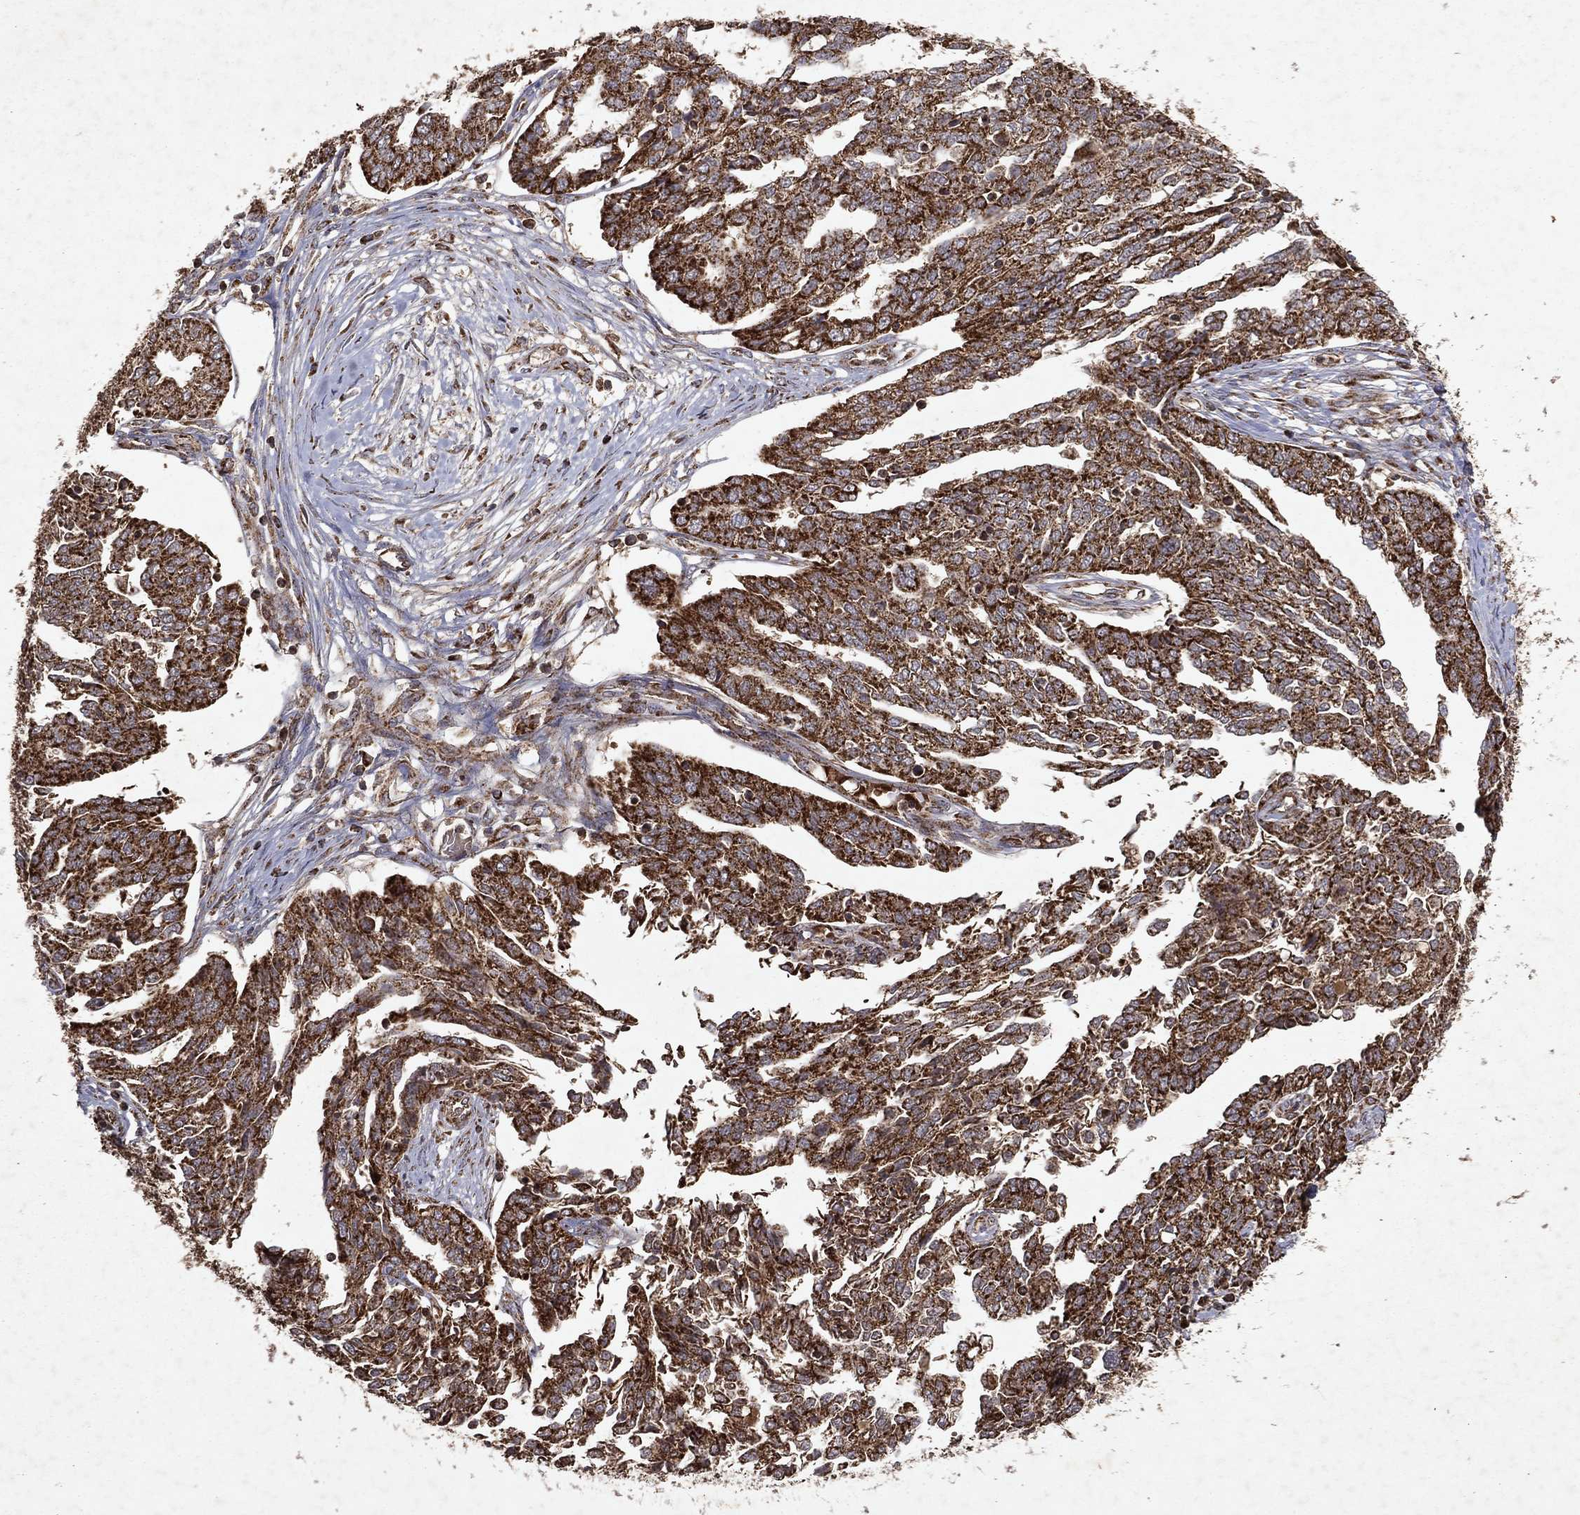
{"staining": {"intensity": "strong", "quantity": ">75%", "location": "cytoplasmic/membranous"}, "tissue": "ovarian cancer", "cell_type": "Tumor cells", "image_type": "cancer", "snomed": [{"axis": "morphology", "description": "Cystadenocarcinoma, serous, NOS"}, {"axis": "topography", "description": "Ovary"}], "caption": "Tumor cells display high levels of strong cytoplasmic/membranous positivity in approximately >75% of cells in human ovarian serous cystadenocarcinoma. (DAB = brown stain, brightfield microscopy at high magnification).", "gene": "PYROXD2", "patient": {"sex": "female", "age": 67}}